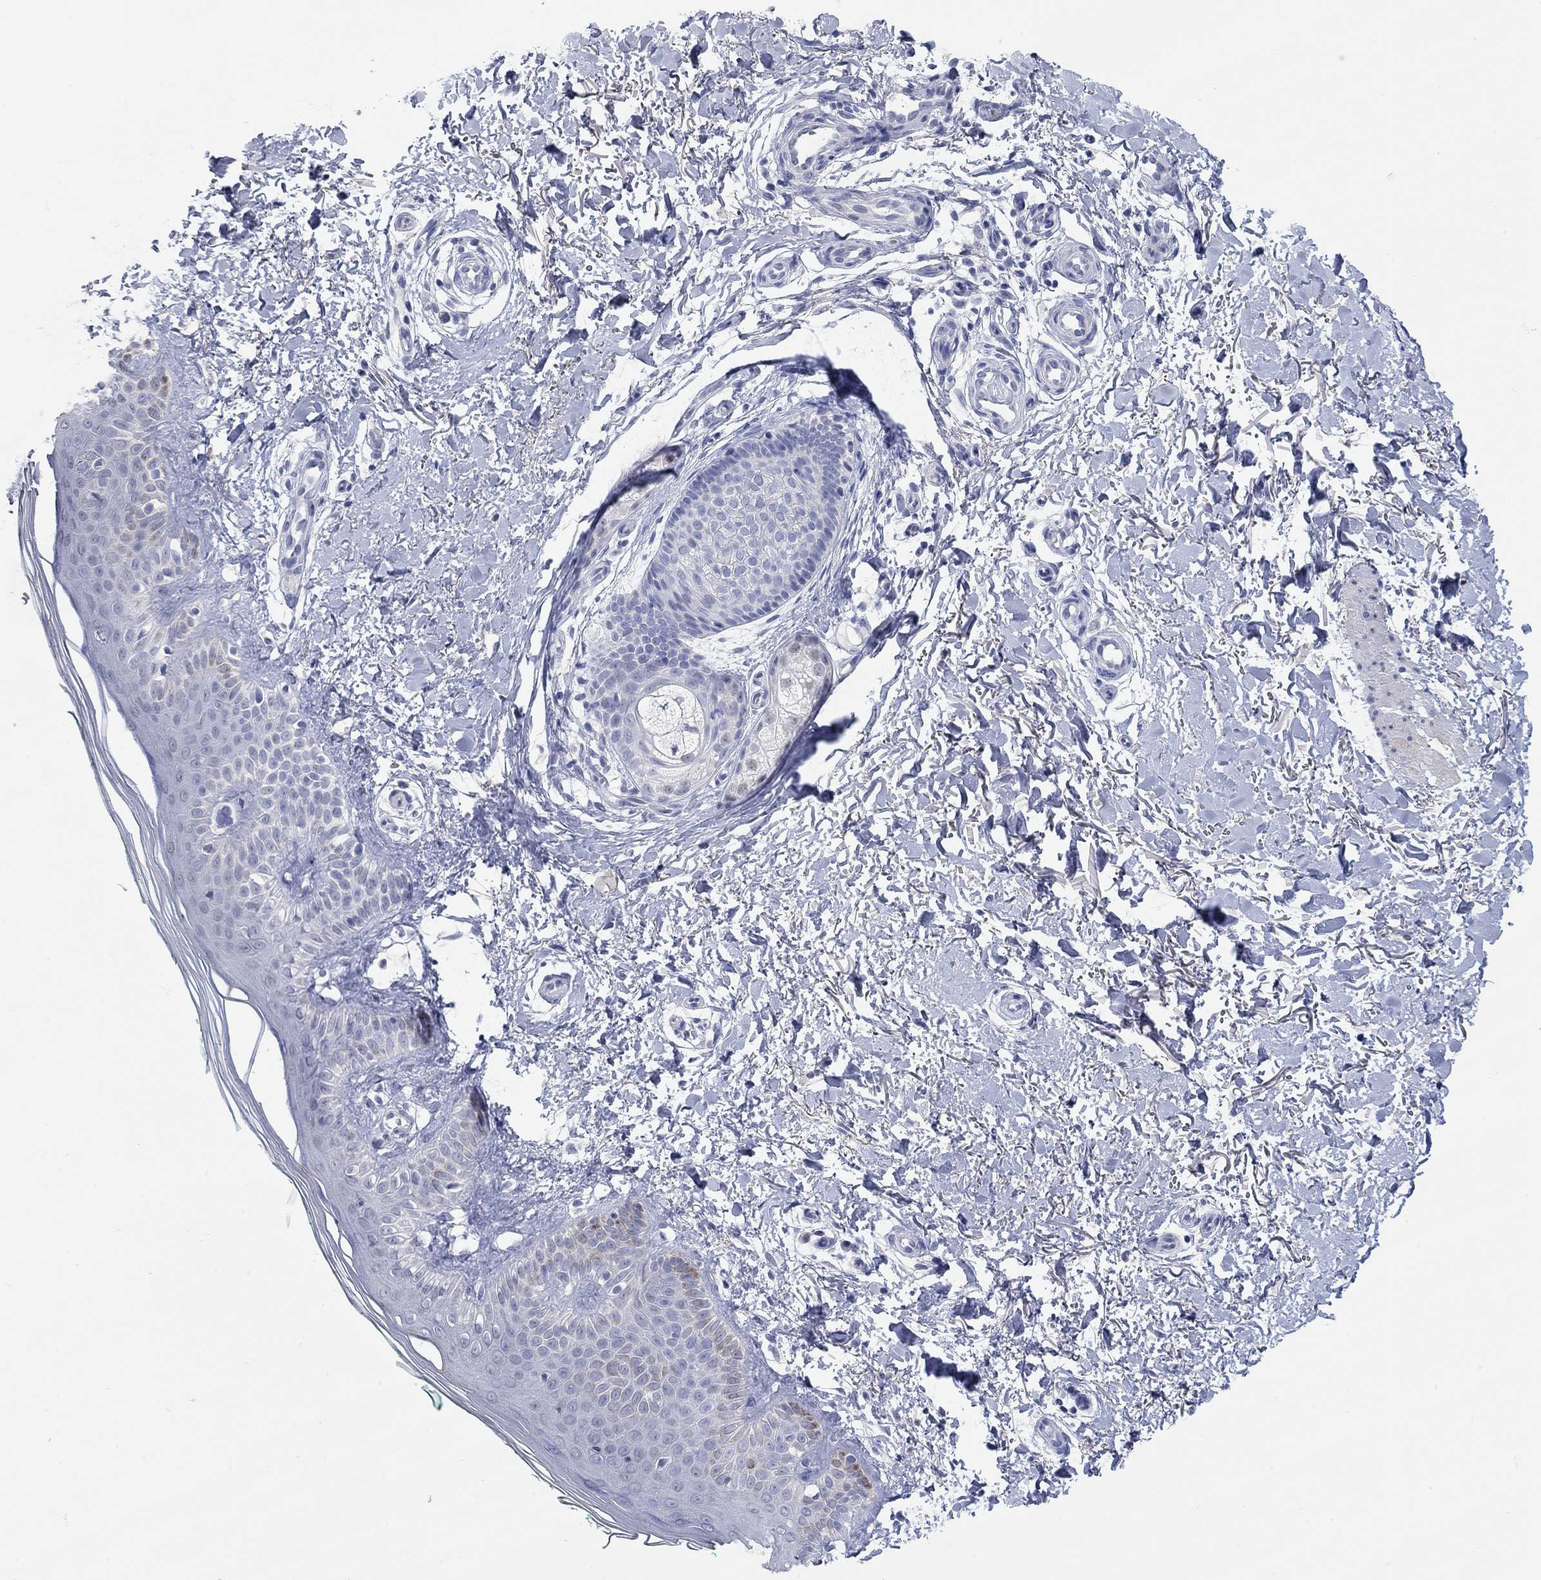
{"staining": {"intensity": "negative", "quantity": "none", "location": "none"}, "tissue": "skin", "cell_type": "Fibroblasts", "image_type": "normal", "snomed": [{"axis": "morphology", "description": "Normal tissue, NOS"}, {"axis": "morphology", "description": "Inflammation, NOS"}, {"axis": "morphology", "description": "Fibrosis, NOS"}, {"axis": "topography", "description": "Skin"}], "caption": "DAB (3,3'-diaminobenzidine) immunohistochemical staining of benign human skin reveals no significant staining in fibroblasts. Nuclei are stained in blue.", "gene": "WASF3", "patient": {"sex": "male", "age": 71}}